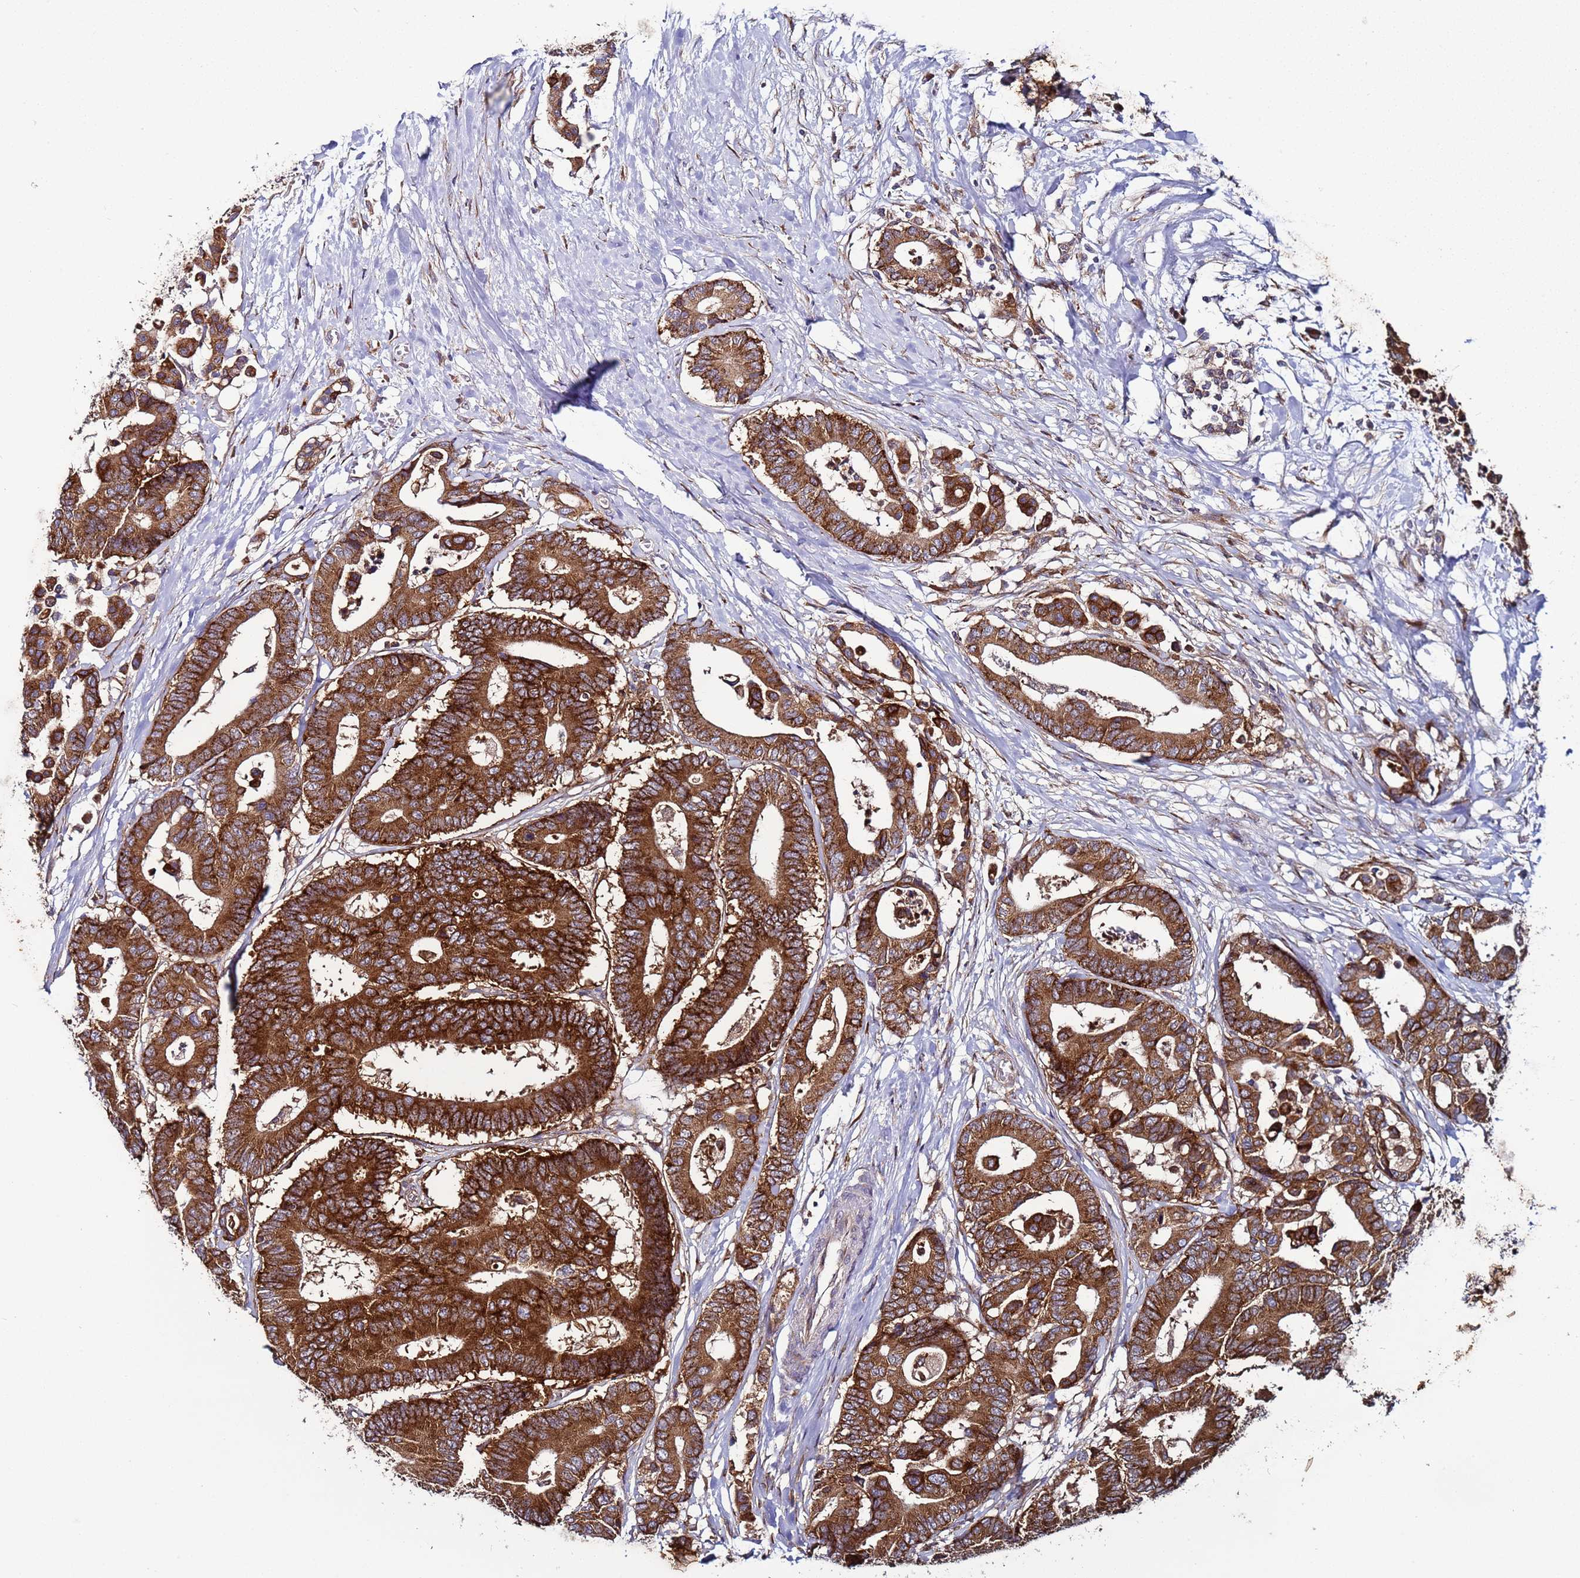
{"staining": {"intensity": "strong", "quantity": ">75%", "location": "cytoplasmic/membranous"}, "tissue": "colorectal cancer", "cell_type": "Tumor cells", "image_type": "cancer", "snomed": [{"axis": "morphology", "description": "Normal tissue, NOS"}, {"axis": "morphology", "description": "Adenocarcinoma, NOS"}, {"axis": "topography", "description": "Colon"}], "caption": "Colorectal adenocarcinoma tissue shows strong cytoplasmic/membranous expression in approximately >75% of tumor cells, visualized by immunohistochemistry.", "gene": "TMEM176B", "patient": {"sex": "male", "age": 82}}